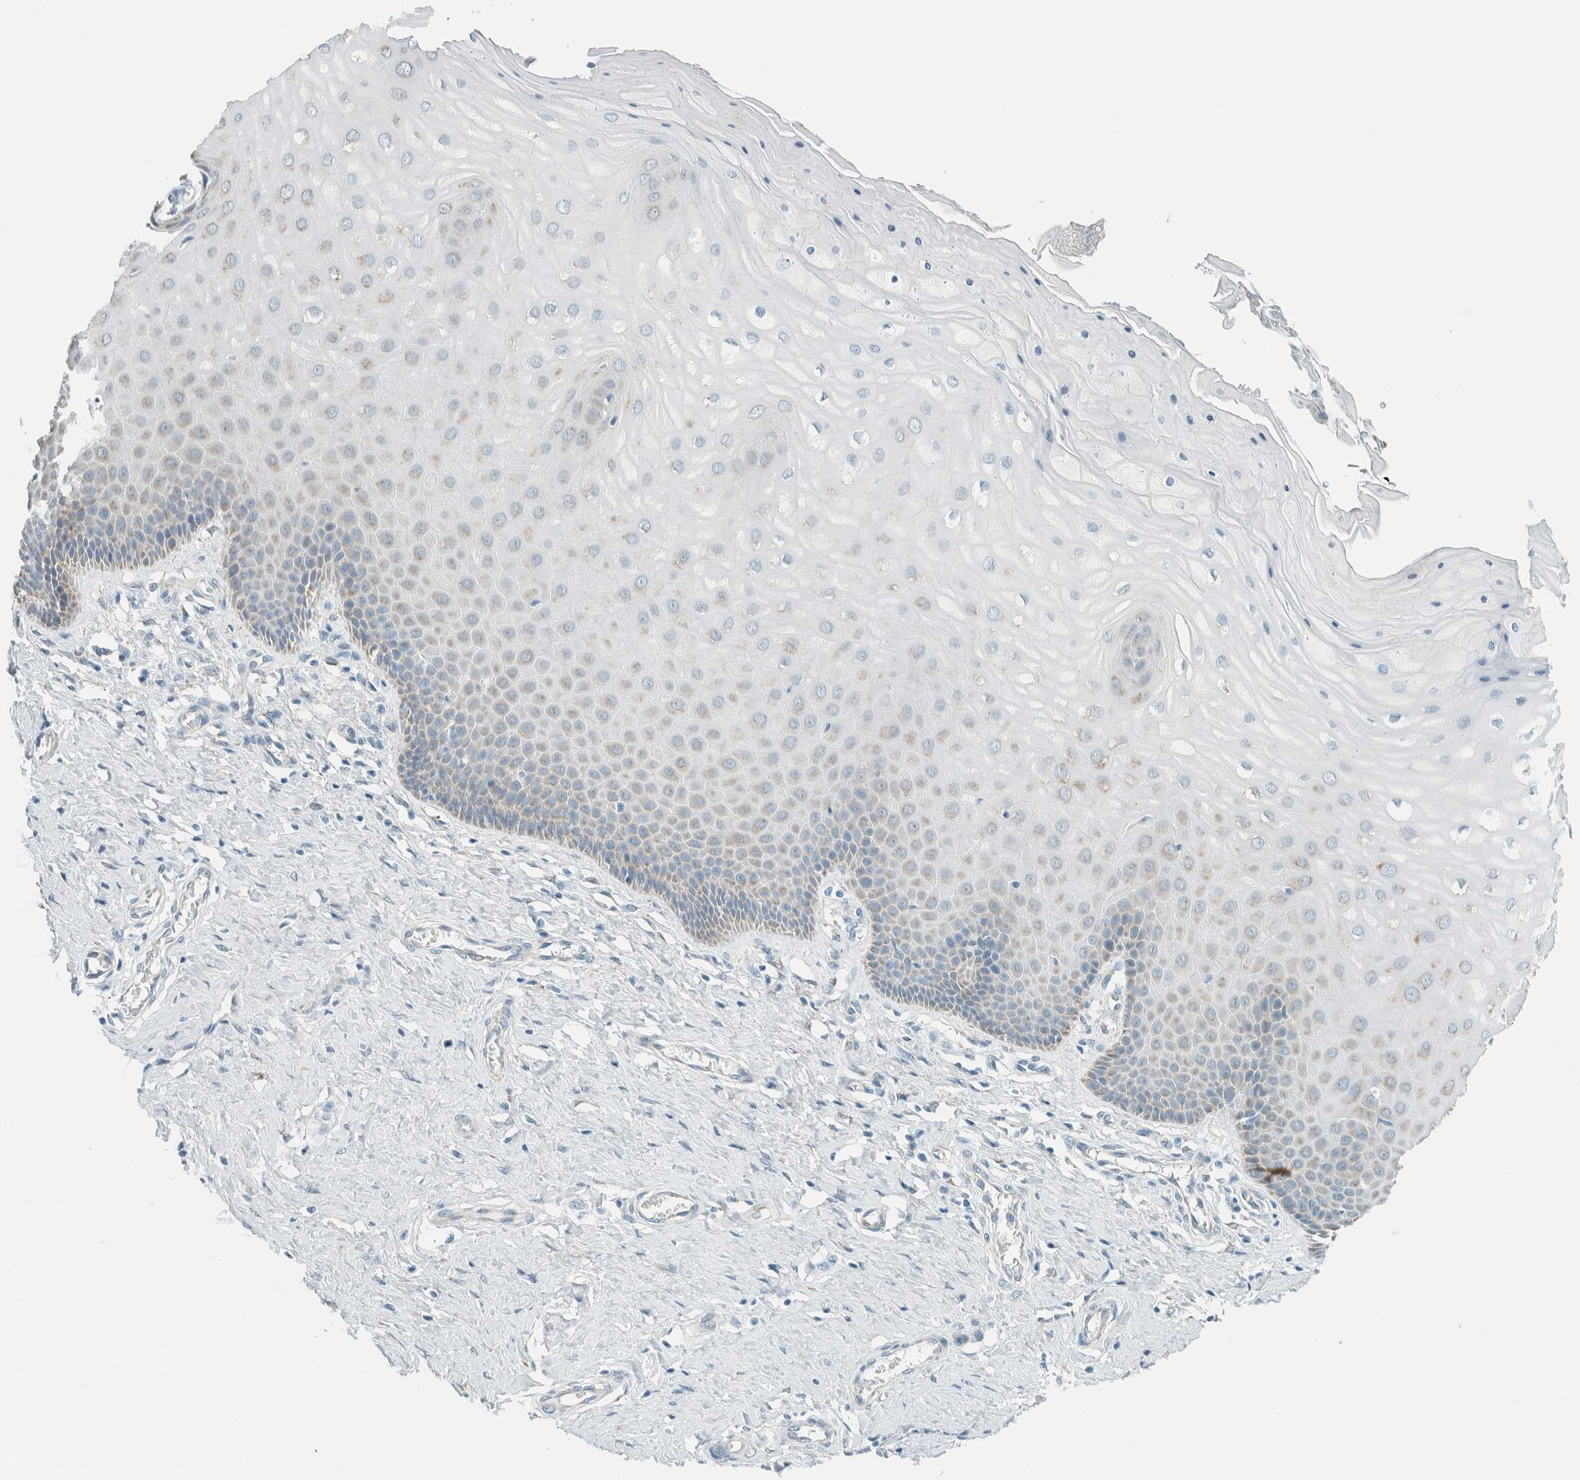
{"staining": {"intensity": "weak", "quantity": ">75%", "location": "cytoplasmic/membranous"}, "tissue": "cervix", "cell_type": "Glandular cells", "image_type": "normal", "snomed": [{"axis": "morphology", "description": "Normal tissue, NOS"}, {"axis": "topography", "description": "Cervix"}], "caption": "Human cervix stained with a brown dye shows weak cytoplasmic/membranous positive expression in about >75% of glandular cells.", "gene": "ALDH7A1", "patient": {"sex": "female", "age": 55}}